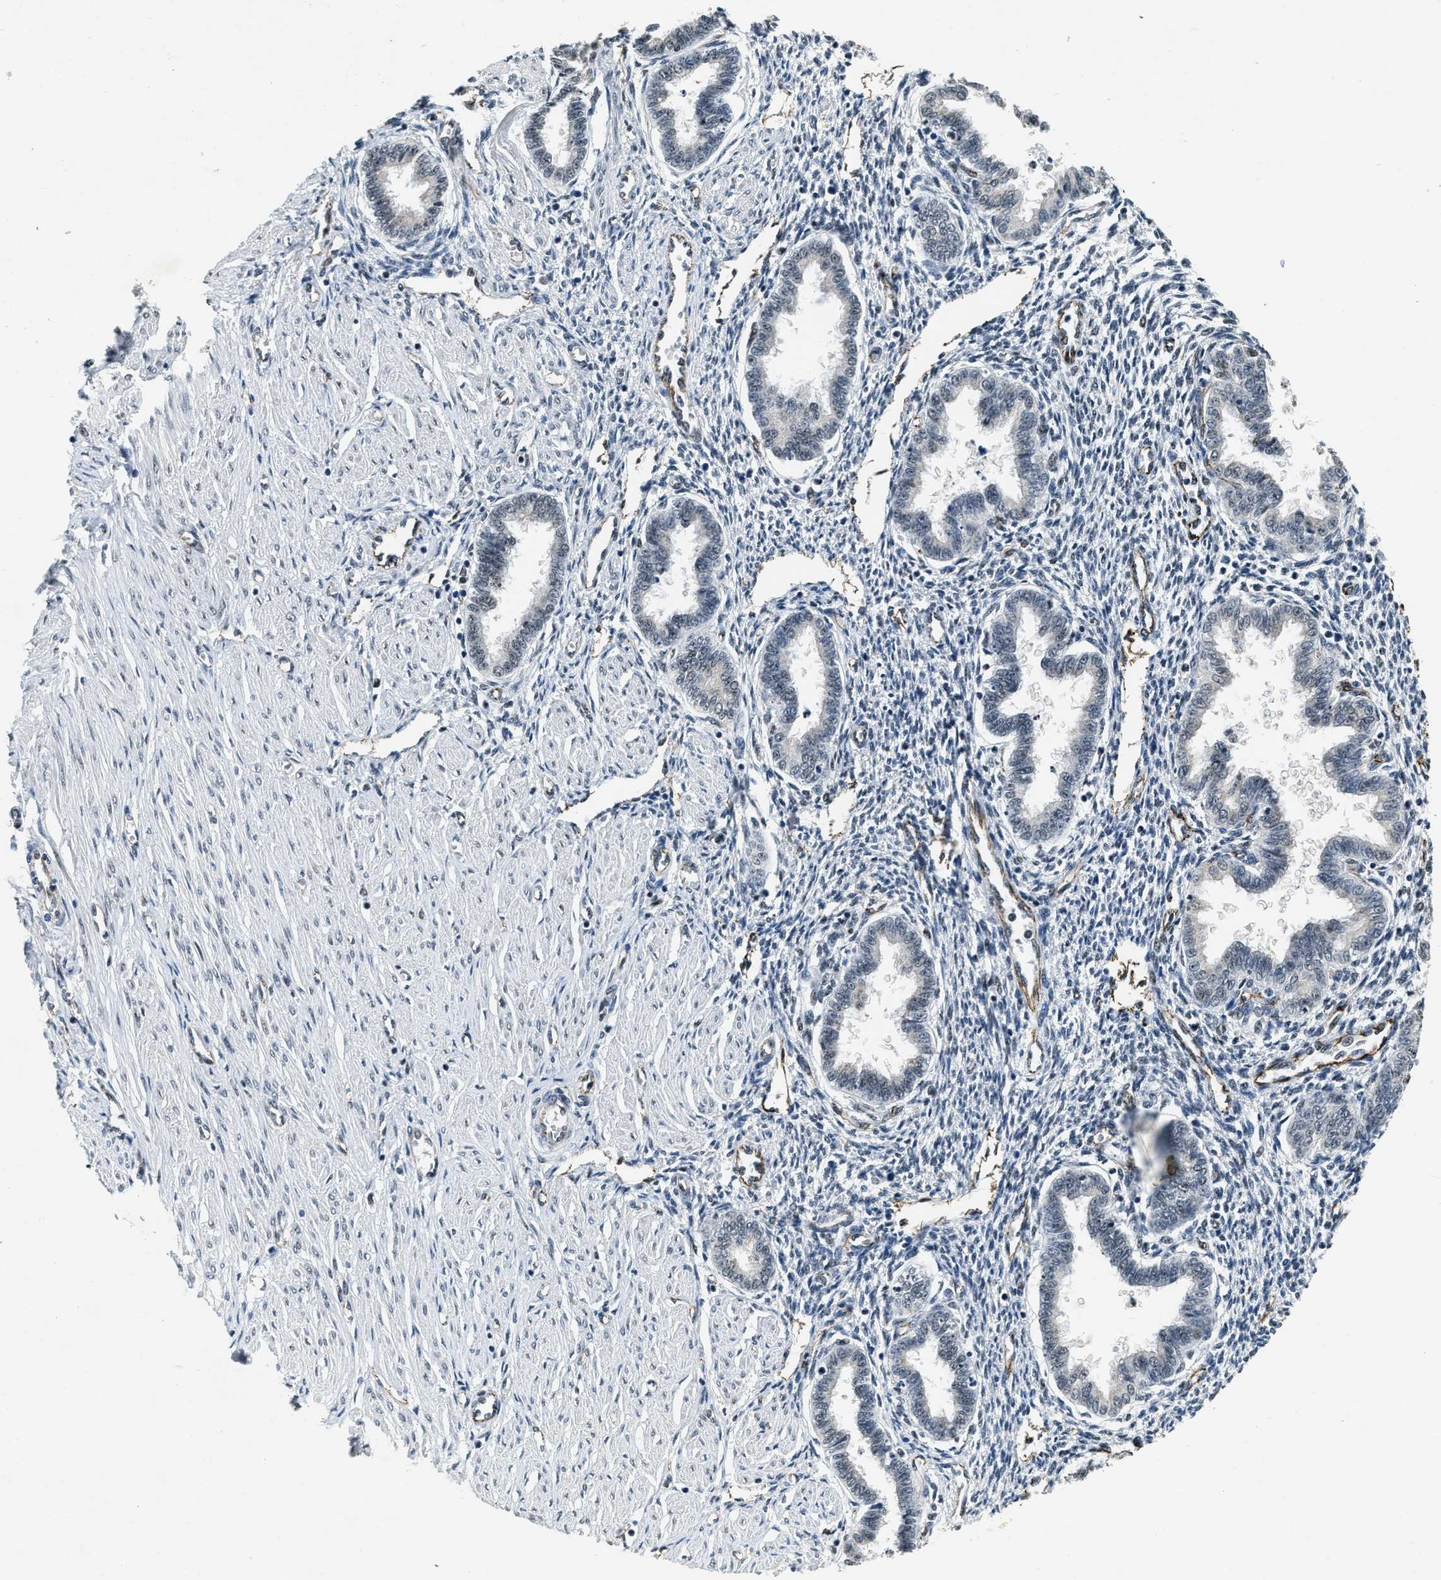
{"staining": {"intensity": "weak", "quantity": "<25%", "location": "nuclear"}, "tissue": "endometrium", "cell_type": "Cells in endometrial stroma", "image_type": "normal", "snomed": [{"axis": "morphology", "description": "Normal tissue, NOS"}, {"axis": "topography", "description": "Endometrium"}], "caption": "This is a image of immunohistochemistry (IHC) staining of normal endometrium, which shows no positivity in cells in endometrial stroma. (DAB (3,3'-diaminobenzidine) IHC visualized using brightfield microscopy, high magnification).", "gene": "CCNE1", "patient": {"sex": "female", "age": 33}}